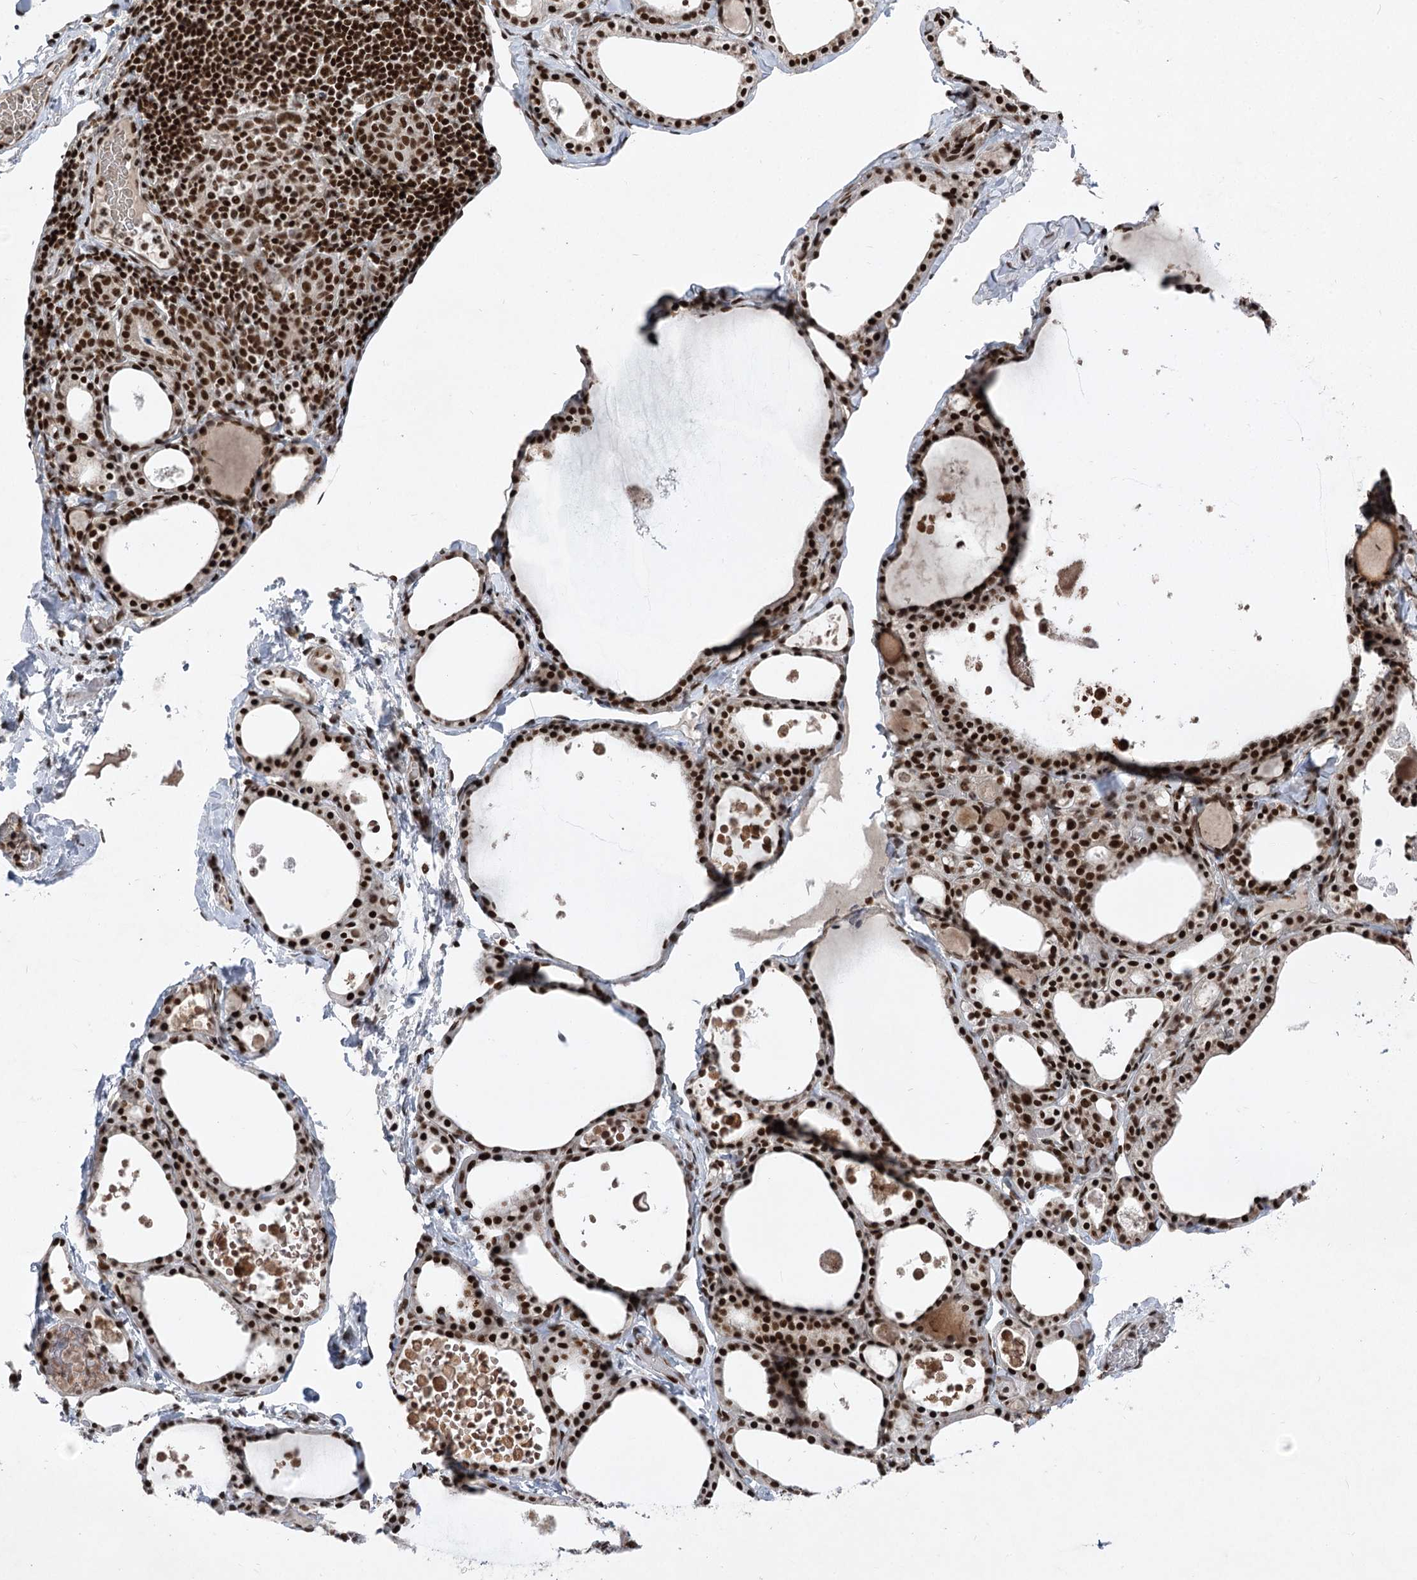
{"staining": {"intensity": "strong", "quantity": ">75%", "location": "nuclear"}, "tissue": "thyroid gland", "cell_type": "Glandular cells", "image_type": "normal", "snomed": [{"axis": "morphology", "description": "Normal tissue, NOS"}, {"axis": "topography", "description": "Thyroid gland"}], "caption": "Immunohistochemical staining of normal human thyroid gland shows >75% levels of strong nuclear protein staining in approximately >75% of glandular cells. Using DAB (3,3'-diaminobenzidine) (brown) and hematoxylin (blue) stains, captured at high magnification using brightfield microscopy.", "gene": "CGGBP1", "patient": {"sex": "male", "age": 56}}